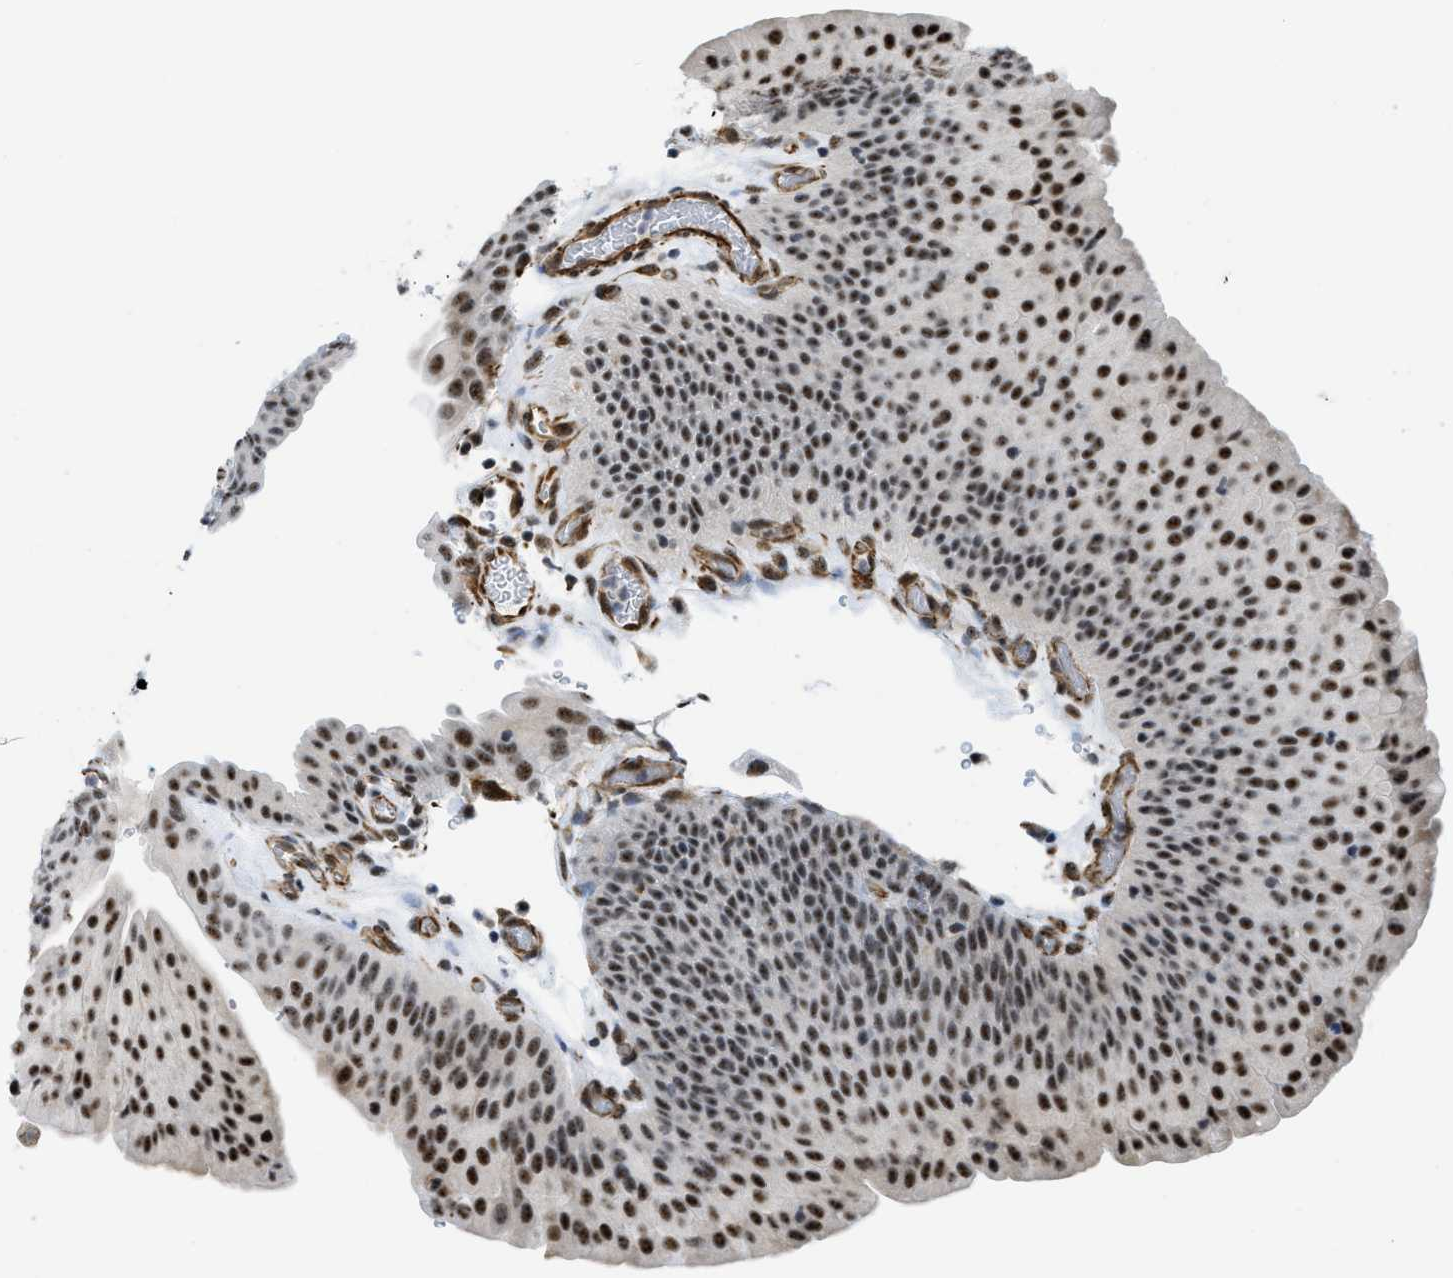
{"staining": {"intensity": "strong", "quantity": ">75%", "location": "nuclear"}, "tissue": "urothelial cancer", "cell_type": "Tumor cells", "image_type": "cancer", "snomed": [{"axis": "morphology", "description": "Urothelial carcinoma, Low grade"}, {"axis": "morphology", "description": "Urothelial carcinoma, High grade"}, {"axis": "topography", "description": "Urinary bladder"}], "caption": "Immunohistochemical staining of human low-grade urothelial carcinoma shows high levels of strong nuclear protein positivity in approximately >75% of tumor cells. The protein of interest is stained brown, and the nuclei are stained in blue (DAB (3,3'-diaminobenzidine) IHC with brightfield microscopy, high magnification).", "gene": "LRRC8B", "patient": {"sex": "male", "age": 35}}